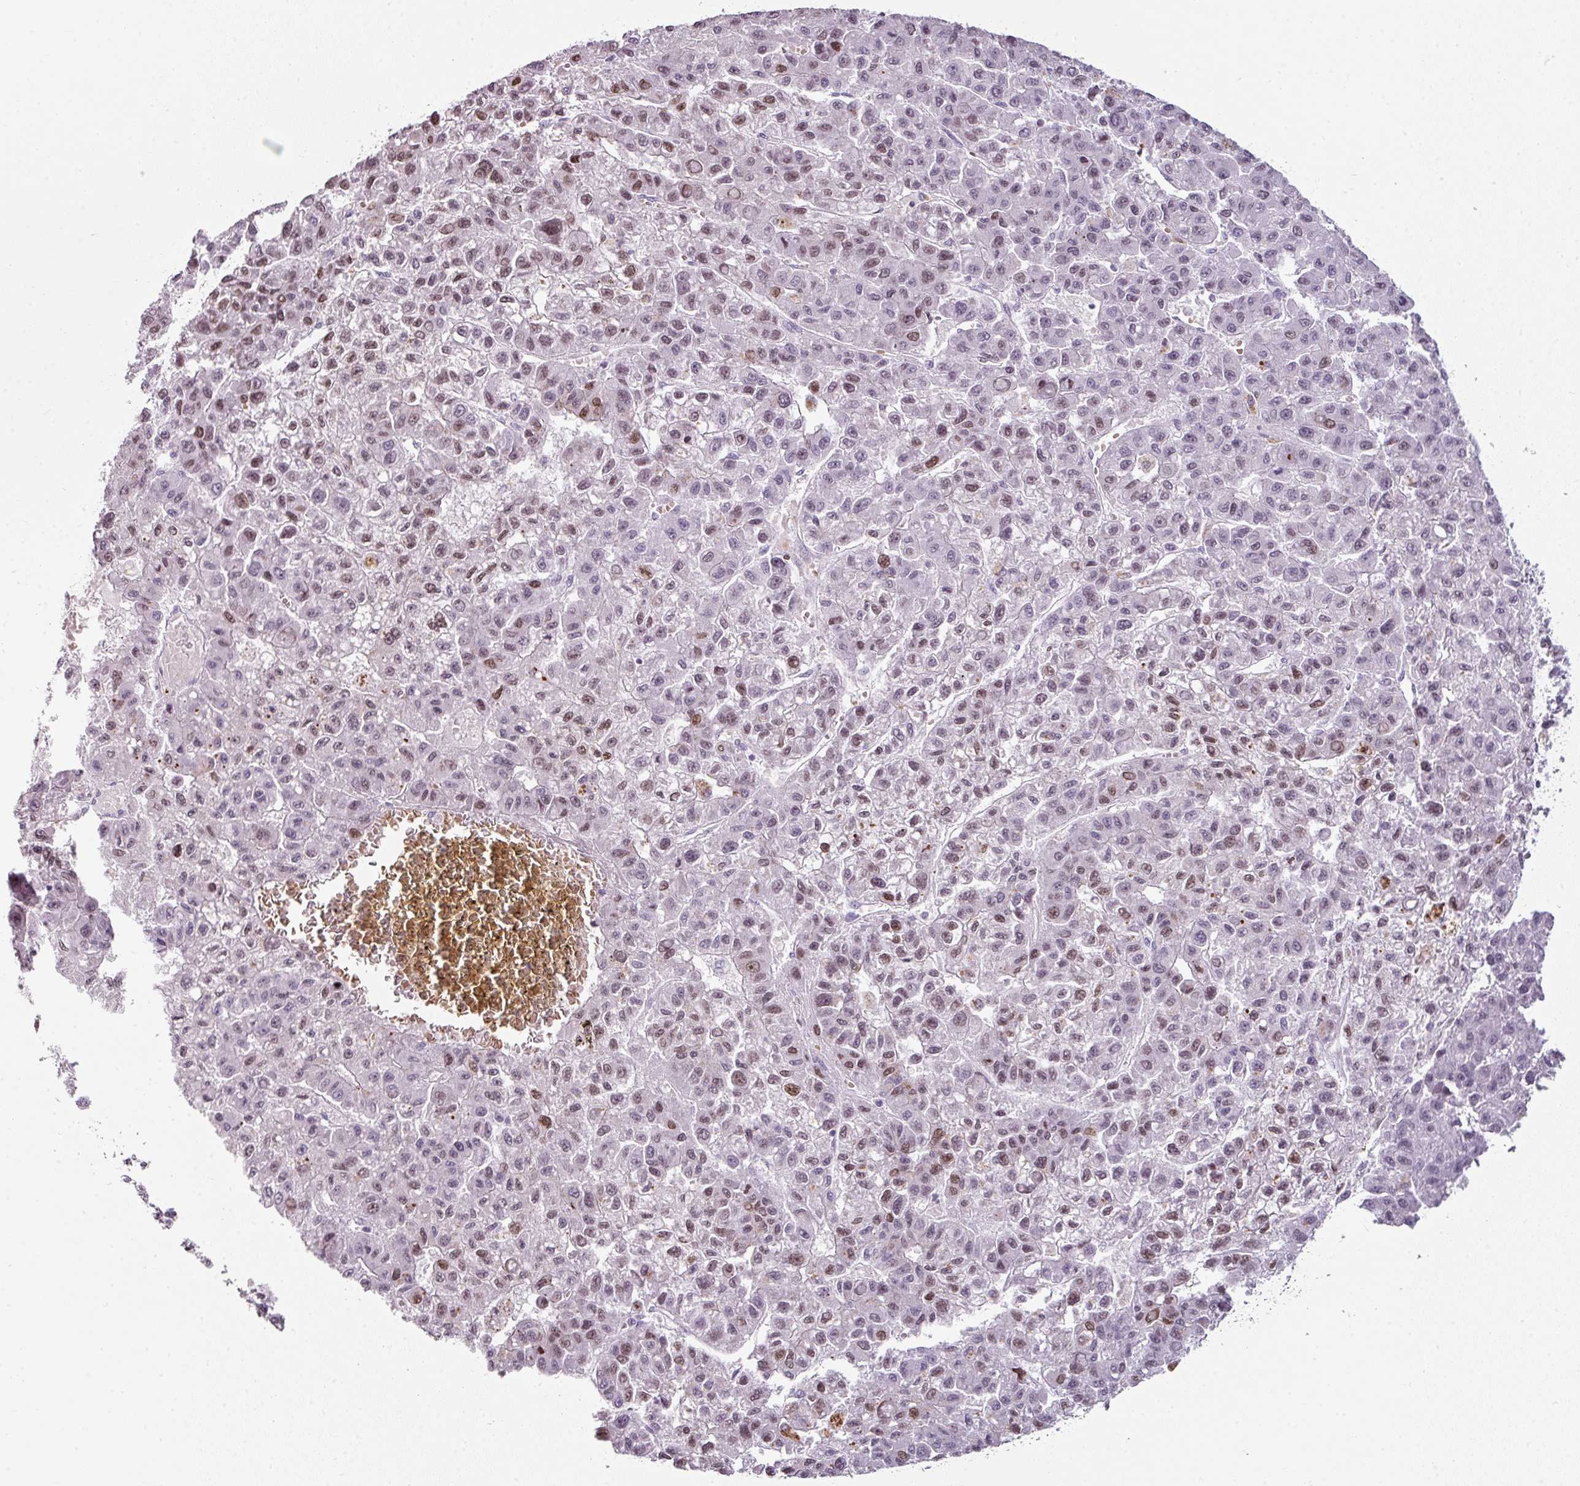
{"staining": {"intensity": "weak", "quantity": "25%-75%", "location": "nuclear"}, "tissue": "liver cancer", "cell_type": "Tumor cells", "image_type": "cancer", "snomed": [{"axis": "morphology", "description": "Carcinoma, Hepatocellular, NOS"}, {"axis": "topography", "description": "Liver"}], "caption": "Immunohistochemical staining of liver cancer exhibits low levels of weak nuclear protein expression in approximately 25%-75% of tumor cells. (DAB IHC with brightfield microscopy, high magnification).", "gene": "SYT8", "patient": {"sex": "male", "age": 70}}